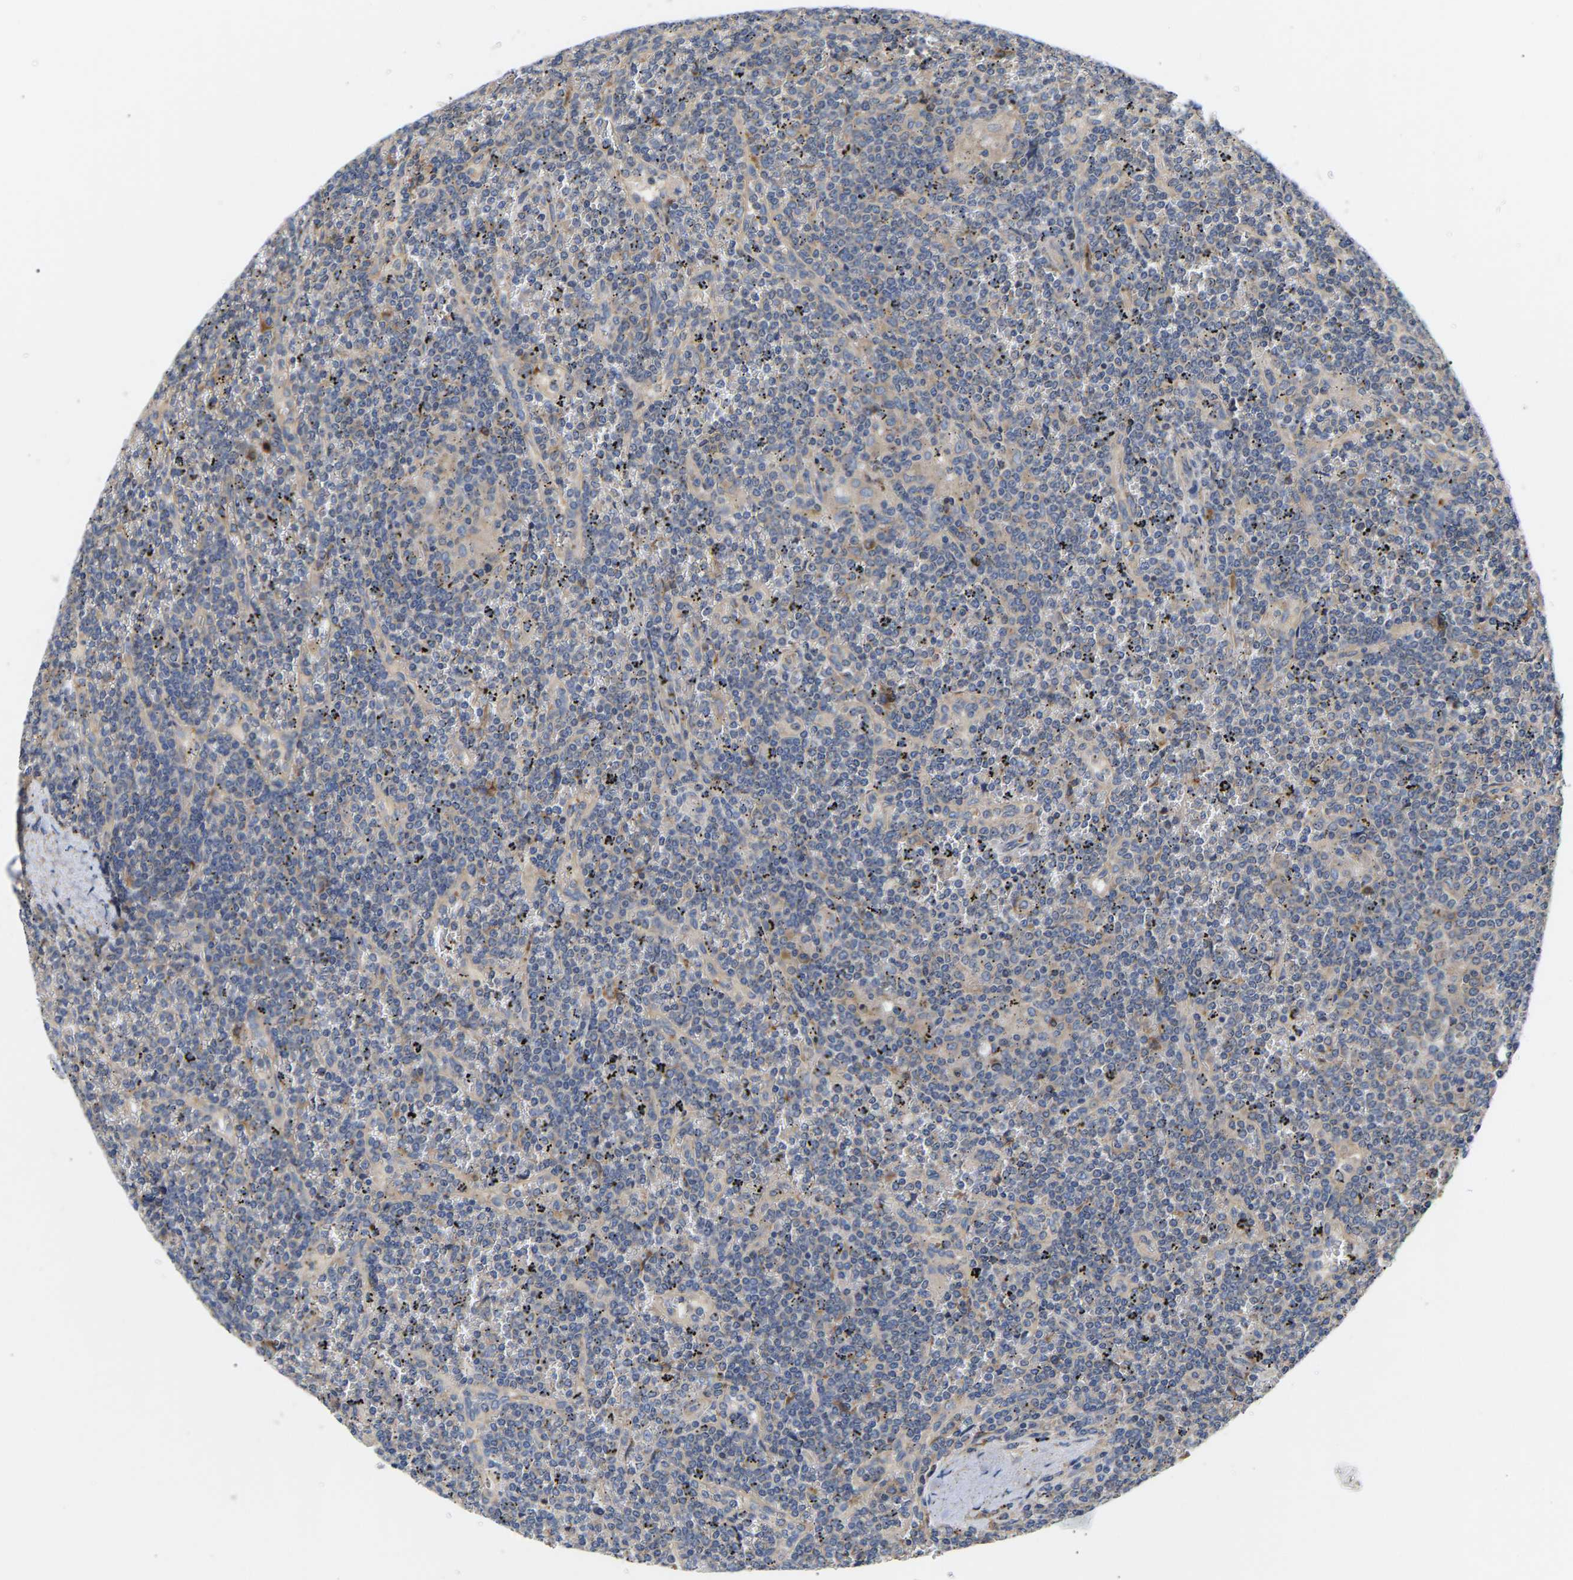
{"staining": {"intensity": "negative", "quantity": "none", "location": "none"}, "tissue": "lymphoma", "cell_type": "Tumor cells", "image_type": "cancer", "snomed": [{"axis": "morphology", "description": "Malignant lymphoma, non-Hodgkin's type, Low grade"}, {"axis": "topography", "description": "Spleen"}], "caption": "Immunohistochemistry histopathology image of human lymphoma stained for a protein (brown), which demonstrates no positivity in tumor cells.", "gene": "AIMP2", "patient": {"sex": "female", "age": 19}}